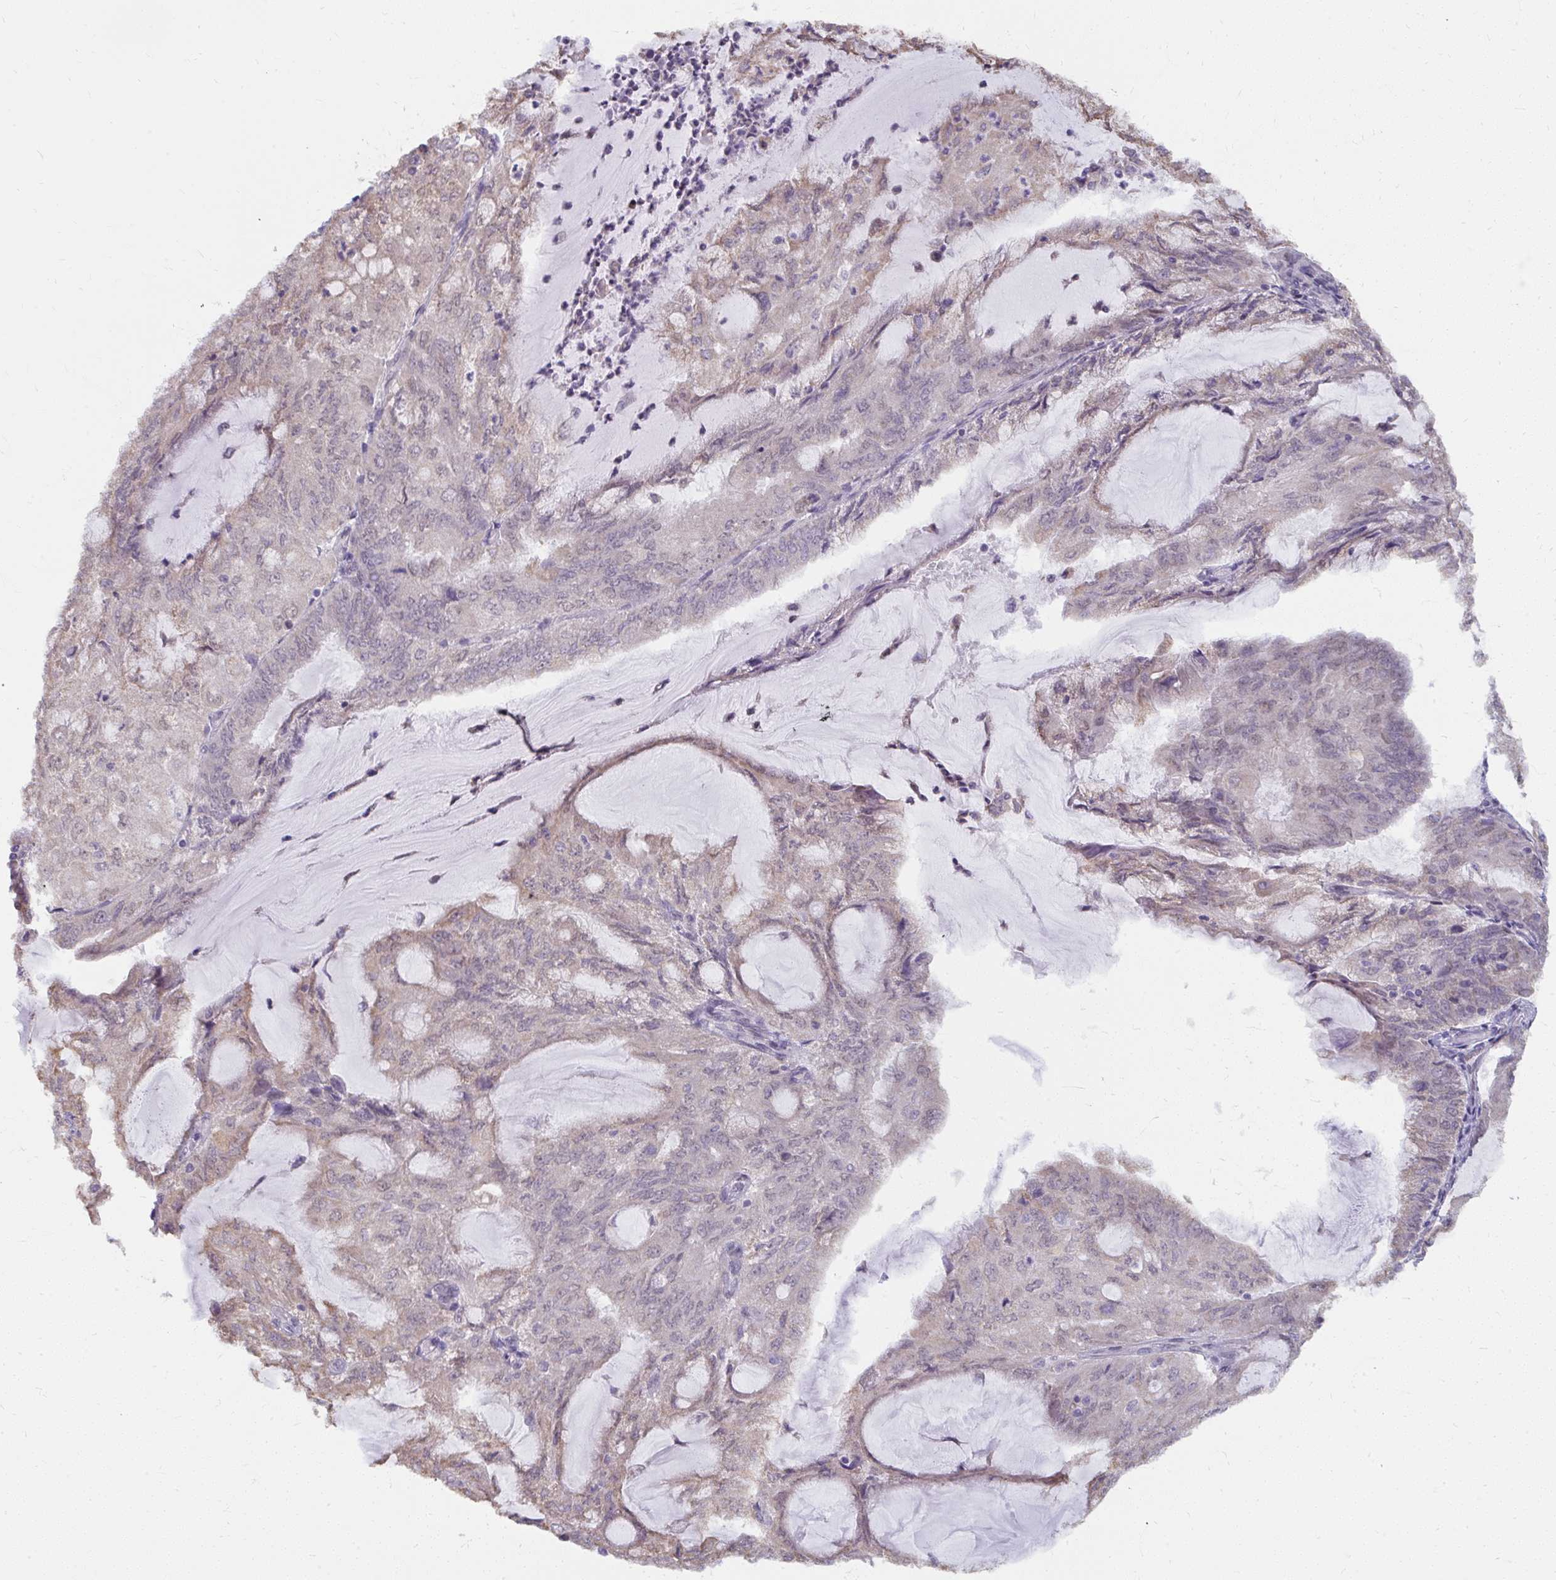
{"staining": {"intensity": "negative", "quantity": "none", "location": "none"}, "tissue": "endometrial cancer", "cell_type": "Tumor cells", "image_type": "cancer", "snomed": [{"axis": "morphology", "description": "Adenocarcinoma, NOS"}, {"axis": "topography", "description": "Endometrium"}], "caption": "Immunohistochemical staining of human adenocarcinoma (endometrial) reveals no significant staining in tumor cells. Nuclei are stained in blue.", "gene": "NMNAT1", "patient": {"sex": "female", "age": 81}}